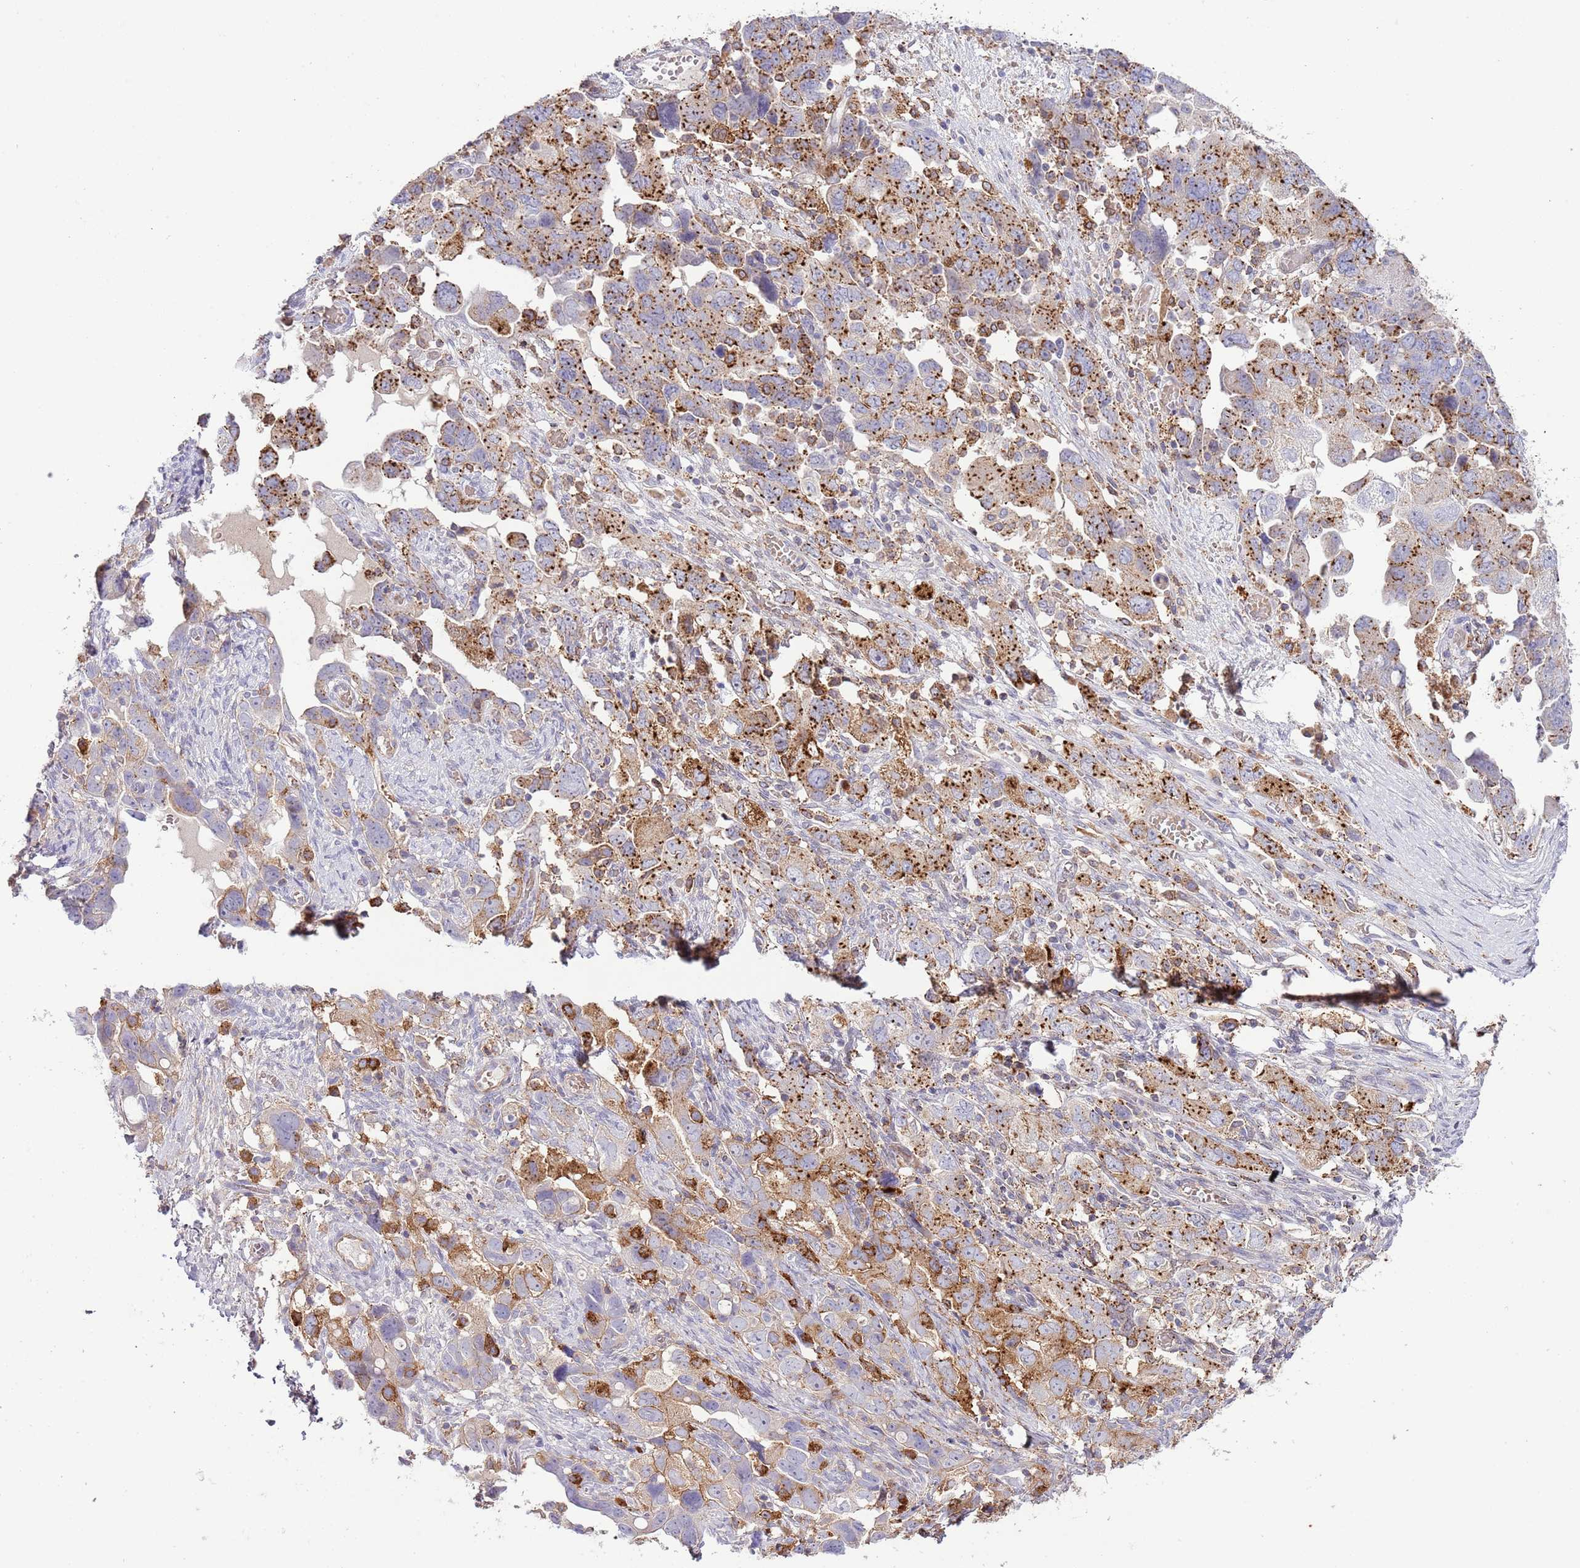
{"staining": {"intensity": "strong", "quantity": "25%-75%", "location": "cytoplasmic/membranous"}, "tissue": "ovarian cancer", "cell_type": "Tumor cells", "image_type": "cancer", "snomed": [{"axis": "morphology", "description": "Carcinoma, NOS"}, {"axis": "morphology", "description": "Cystadenocarcinoma, serous, NOS"}, {"axis": "topography", "description": "Ovary"}], "caption": "Strong cytoplasmic/membranous expression is present in approximately 25%-75% of tumor cells in ovarian serous cystadenocarcinoma.", "gene": "ABHD17A", "patient": {"sex": "female", "age": 69}}